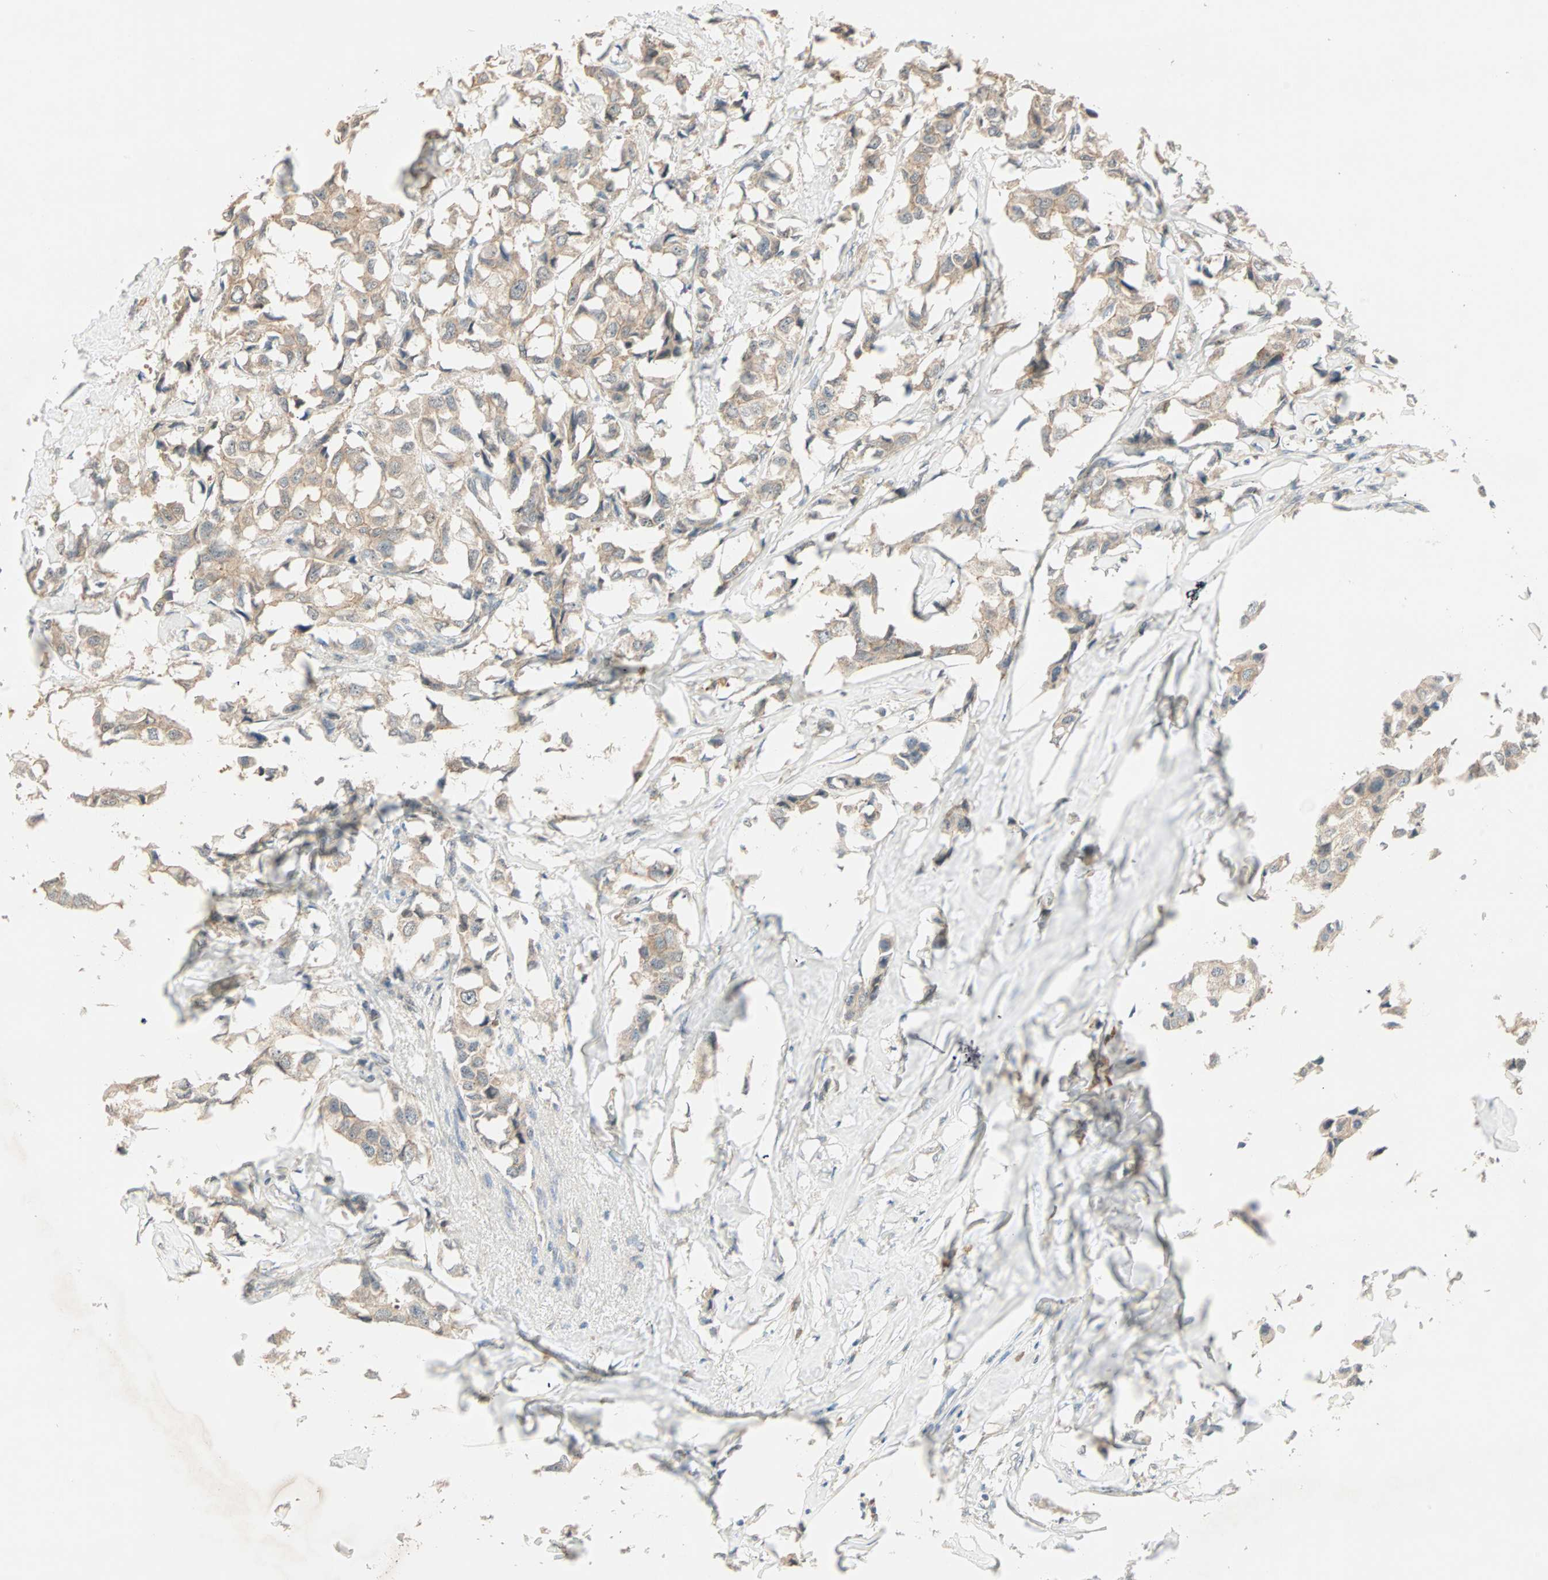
{"staining": {"intensity": "weak", "quantity": ">75%", "location": "cytoplasmic/membranous"}, "tissue": "breast cancer", "cell_type": "Tumor cells", "image_type": "cancer", "snomed": [{"axis": "morphology", "description": "Duct carcinoma"}, {"axis": "topography", "description": "Breast"}], "caption": "This histopathology image exhibits intraductal carcinoma (breast) stained with IHC to label a protein in brown. The cytoplasmic/membranous of tumor cells show weak positivity for the protein. Nuclei are counter-stained blue.", "gene": "TTF2", "patient": {"sex": "female", "age": 80}}